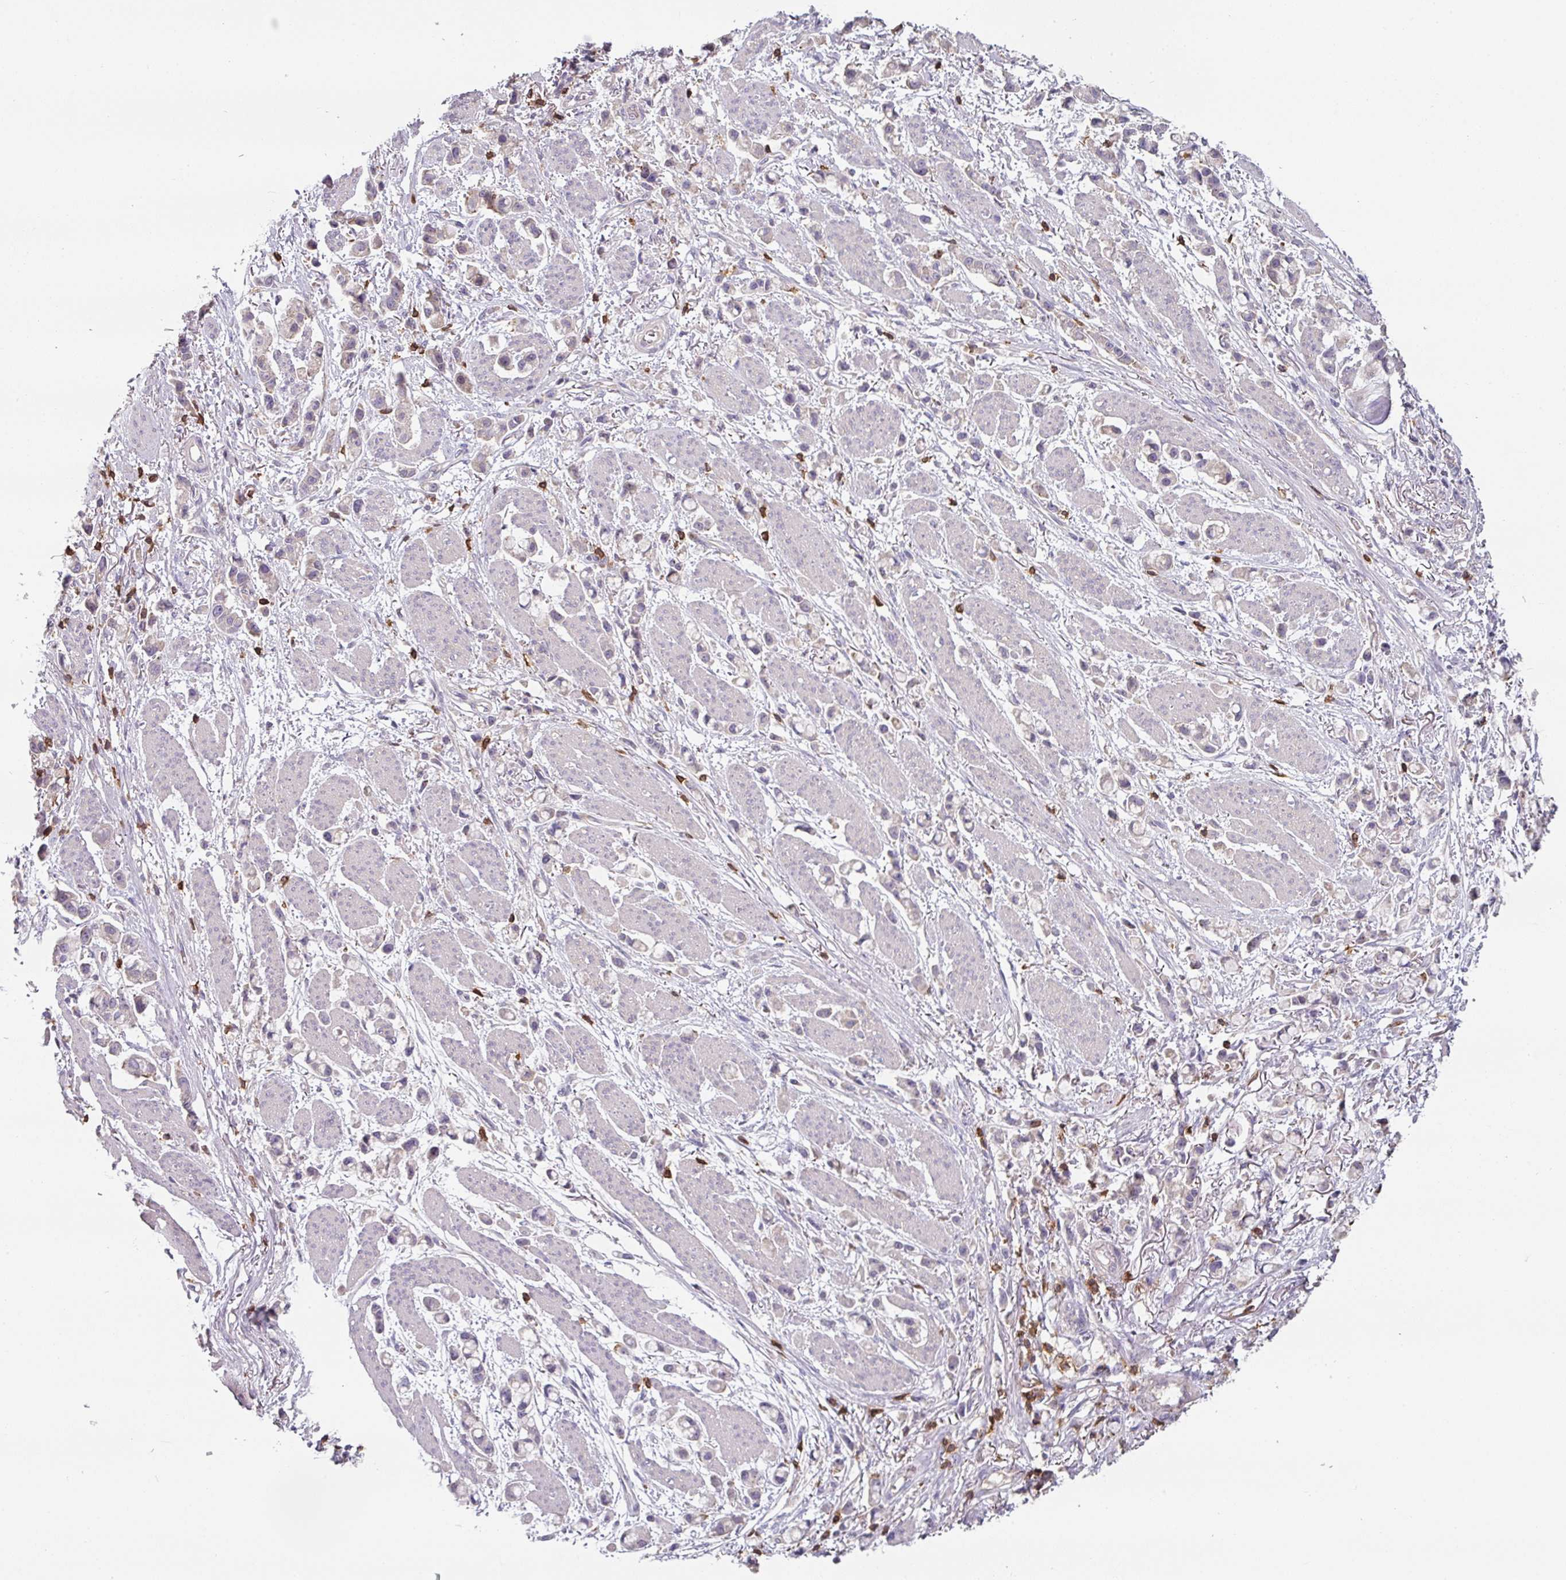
{"staining": {"intensity": "negative", "quantity": "none", "location": "none"}, "tissue": "stomach cancer", "cell_type": "Tumor cells", "image_type": "cancer", "snomed": [{"axis": "morphology", "description": "Adenocarcinoma, NOS"}, {"axis": "topography", "description": "Stomach"}], "caption": "Micrograph shows no protein staining in tumor cells of stomach cancer tissue.", "gene": "CD3G", "patient": {"sex": "female", "age": 81}}